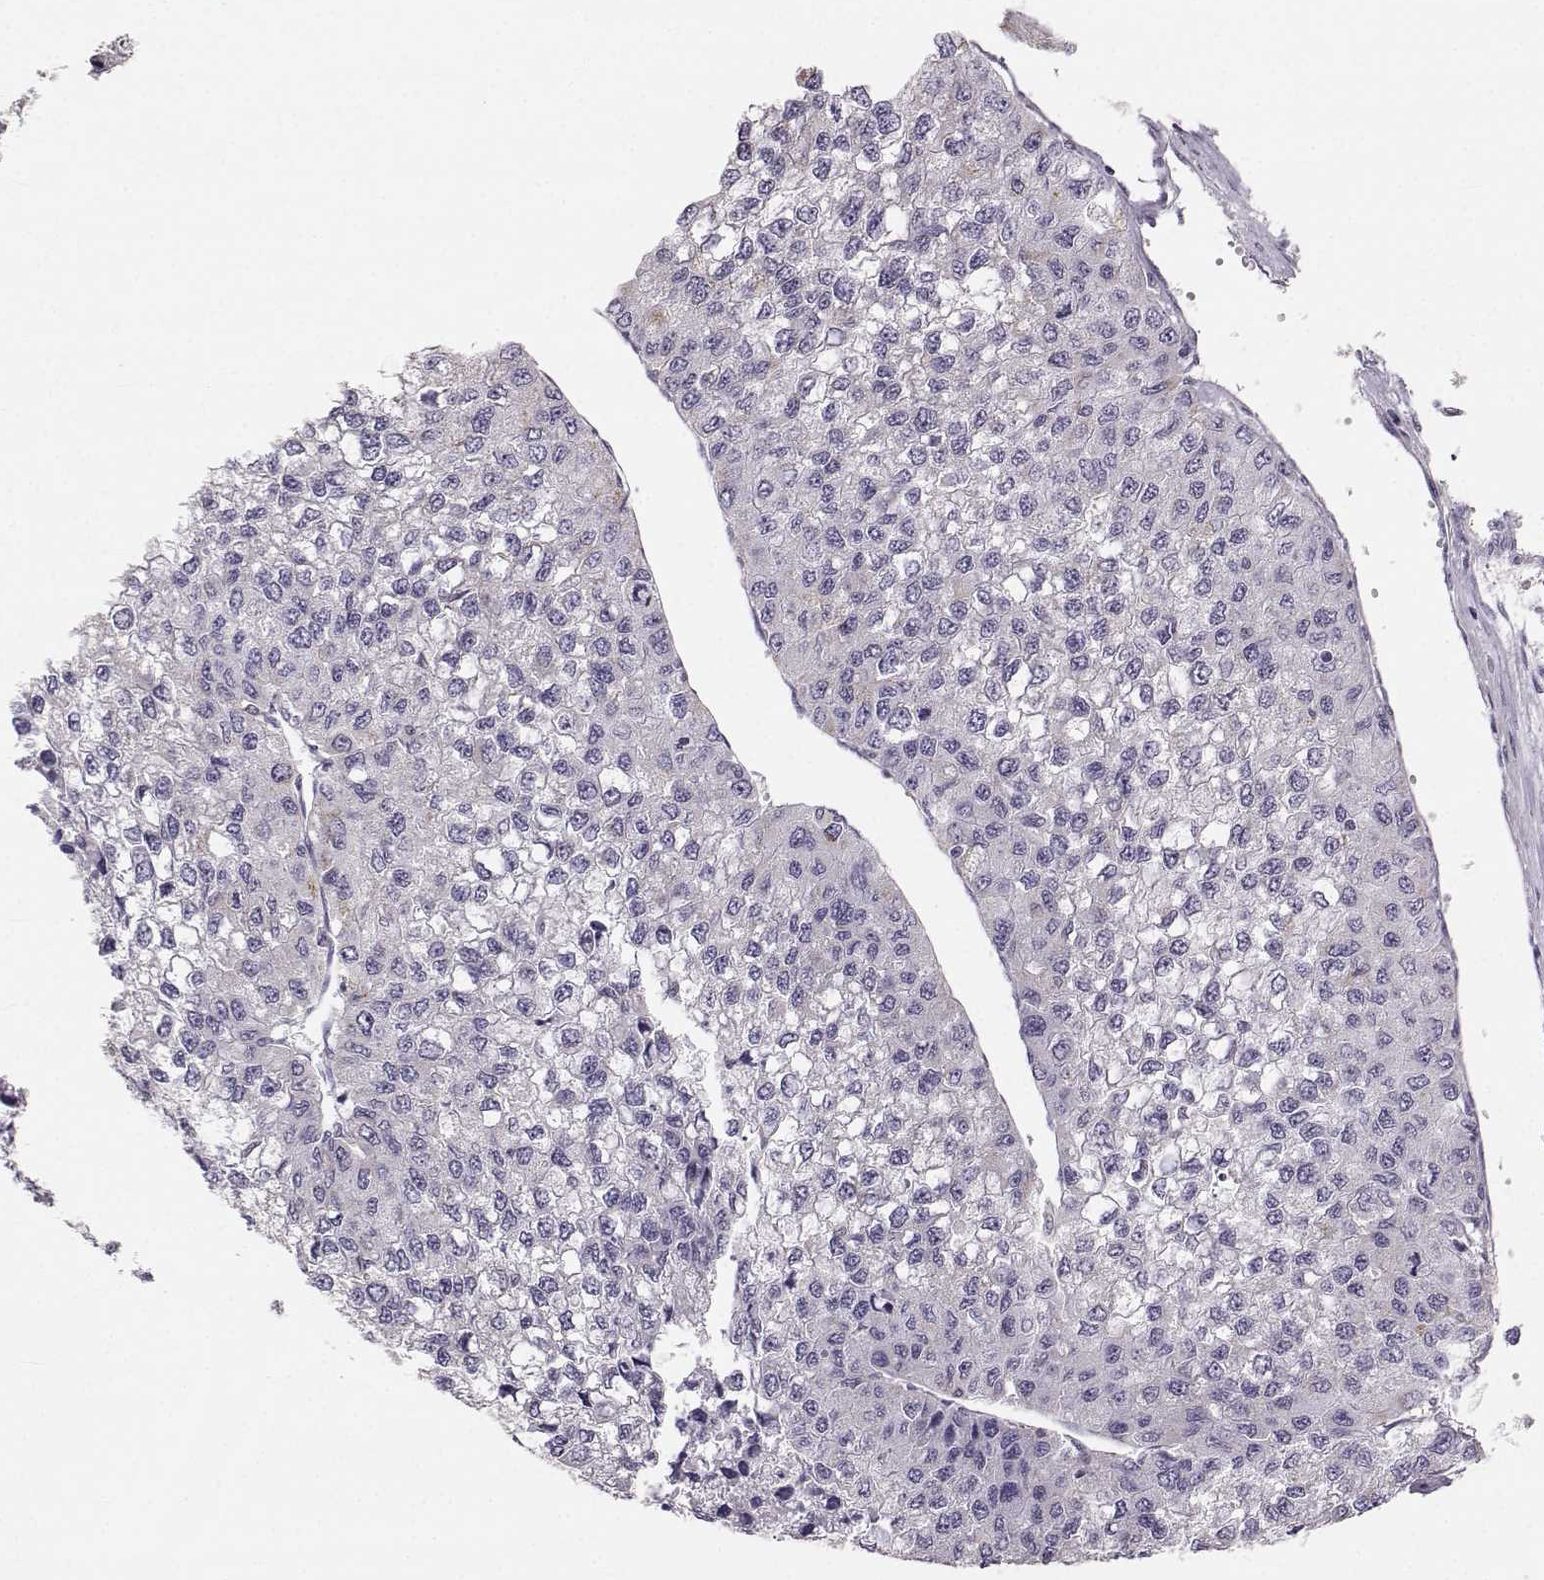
{"staining": {"intensity": "negative", "quantity": "none", "location": "none"}, "tissue": "liver cancer", "cell_type": "Tumor cells", "image_type": "cancer", "snomed": [{"axis": "morphology", "description": "Carcinoma, Hepatocellular, NOS"}, {"axis": "topography", "description": "Liver"}], "caption": "This is an immunohistochemistry image of human liver cancer (hepatocellular carcinoma). There is no positivity in tumor cells.", "gene": "RUNDC3A", "patient": {"sex": "female", "age": 66}}